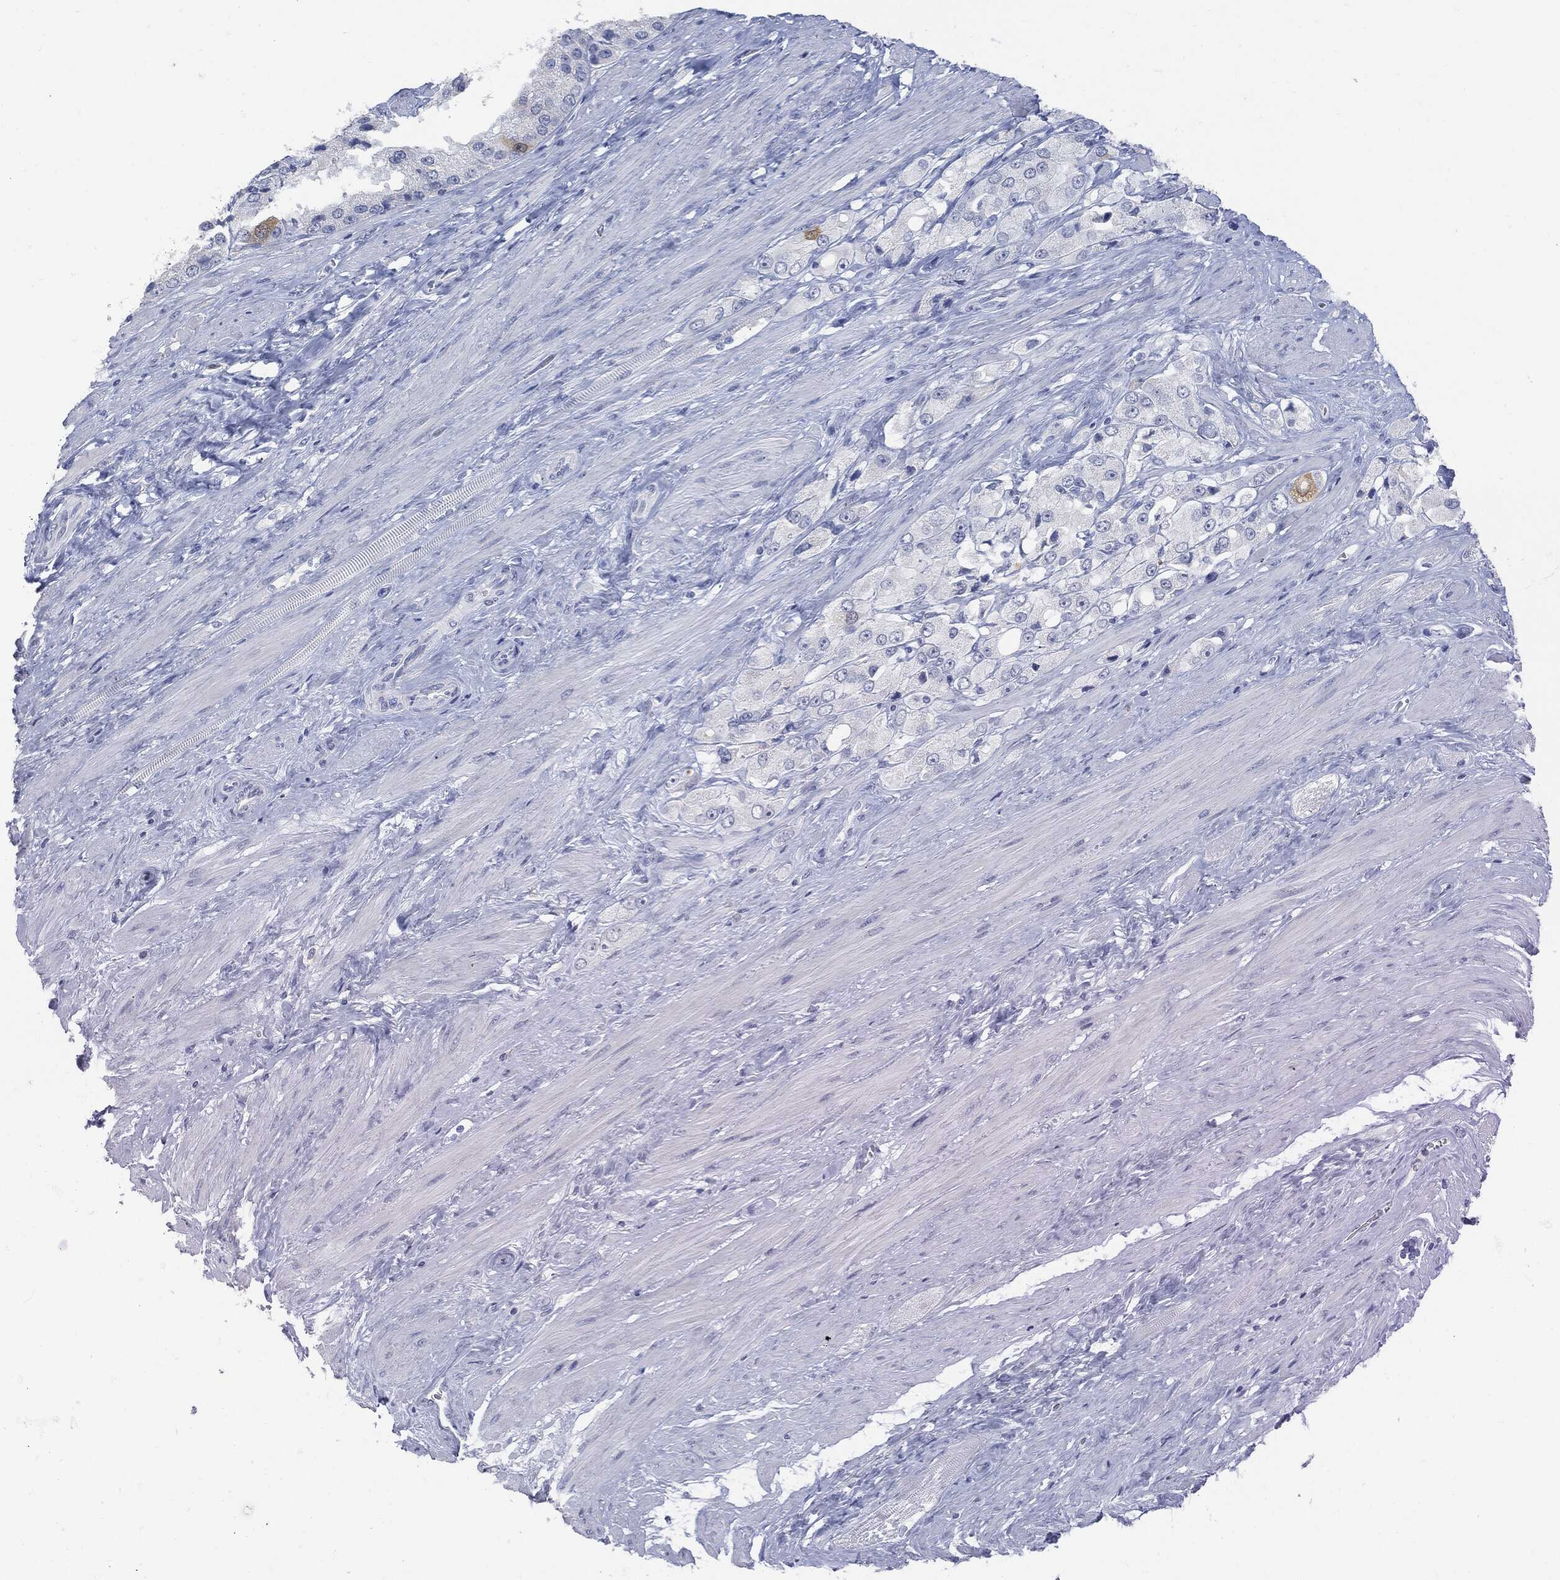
{"staining": {"intensity": "weak", "quantity": "<25%", "location": "cytoplasmic/membranous"}, "tissue": "prostate cancer", "cell_type": "Tumor cells", "image_type": "cancer", "snomed": [{"axis": "morphology", "description": "Adenocarcinoma, NOS"}, {"axis": "topography", "description": "Prostate and seminal vesicle, NOS"}, {"axis": "topography", "description": "Prostate"}], "caption": "Immunohistochemical staining of human prostate cancer (adenocarcinoma) reveals no significant staining in tumor cells.", "gene": "UBE2C", "patient": {"sex": "male", "age": 64}}